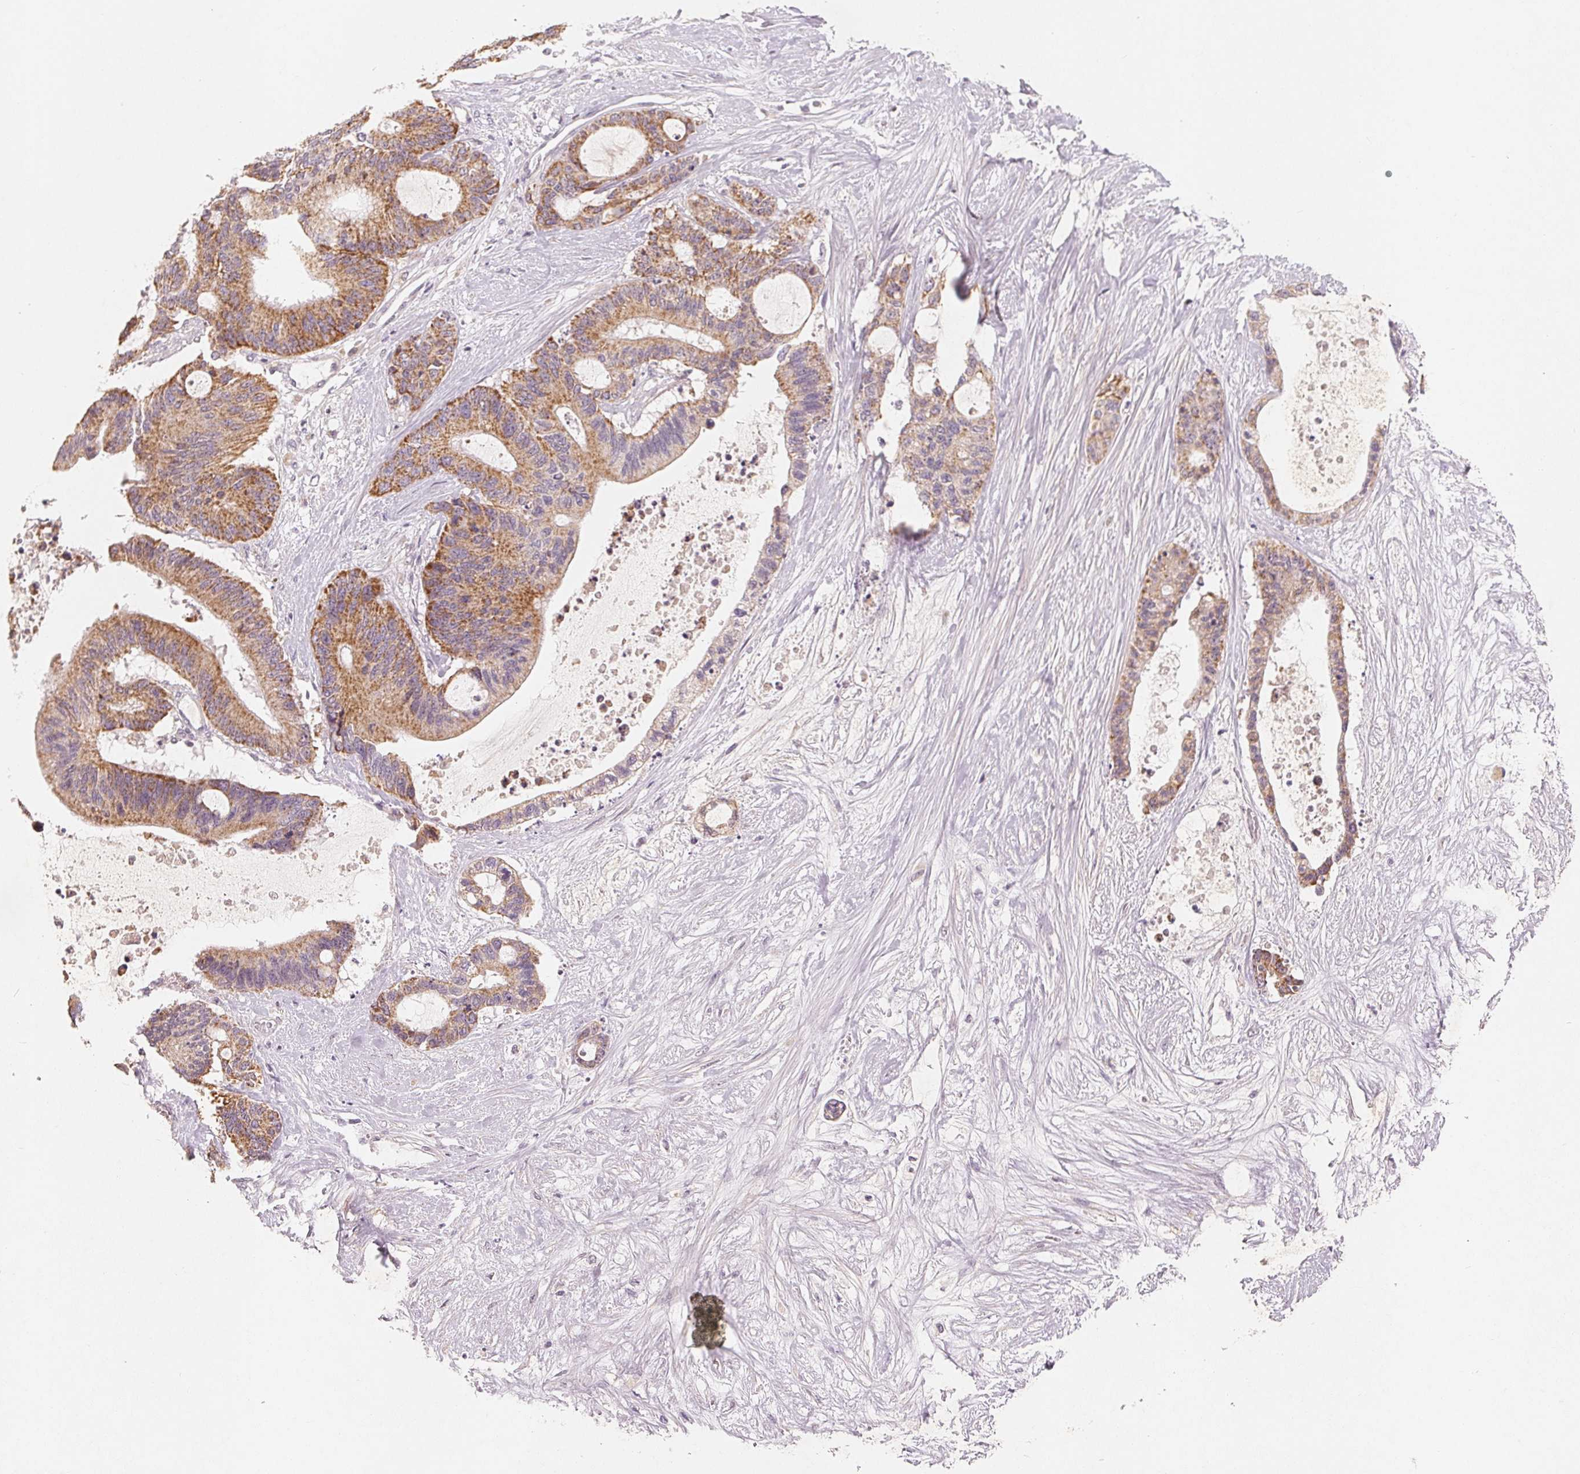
{"staining": {"intensity": "moderate", "quantity": ">75%", "location": "cytoplasmic/membranous"}, "tissue": "liver cancer", "cell_type": "Tumor cells", "image_type": "cancer", "snomed": [{"axis": "morphology", "description": "Normal tissue, NOS"}, {"axis": "morphology", "description": "Cholangiocarcinoma"}, {"axis": "topography", "description": "Liver"}, {"axis": "topography", "description": "Peripheral nerve tissue"}], "caption": "Immunohistochemistry of liver cancer (cholangiocarcinoma) demonstrates medium levels of moderate cytoplasmic/membranous staining in approximately >75% of tumor cells.", "gene": "GHITM", "patient": {"sex": "female", "age": 73}}